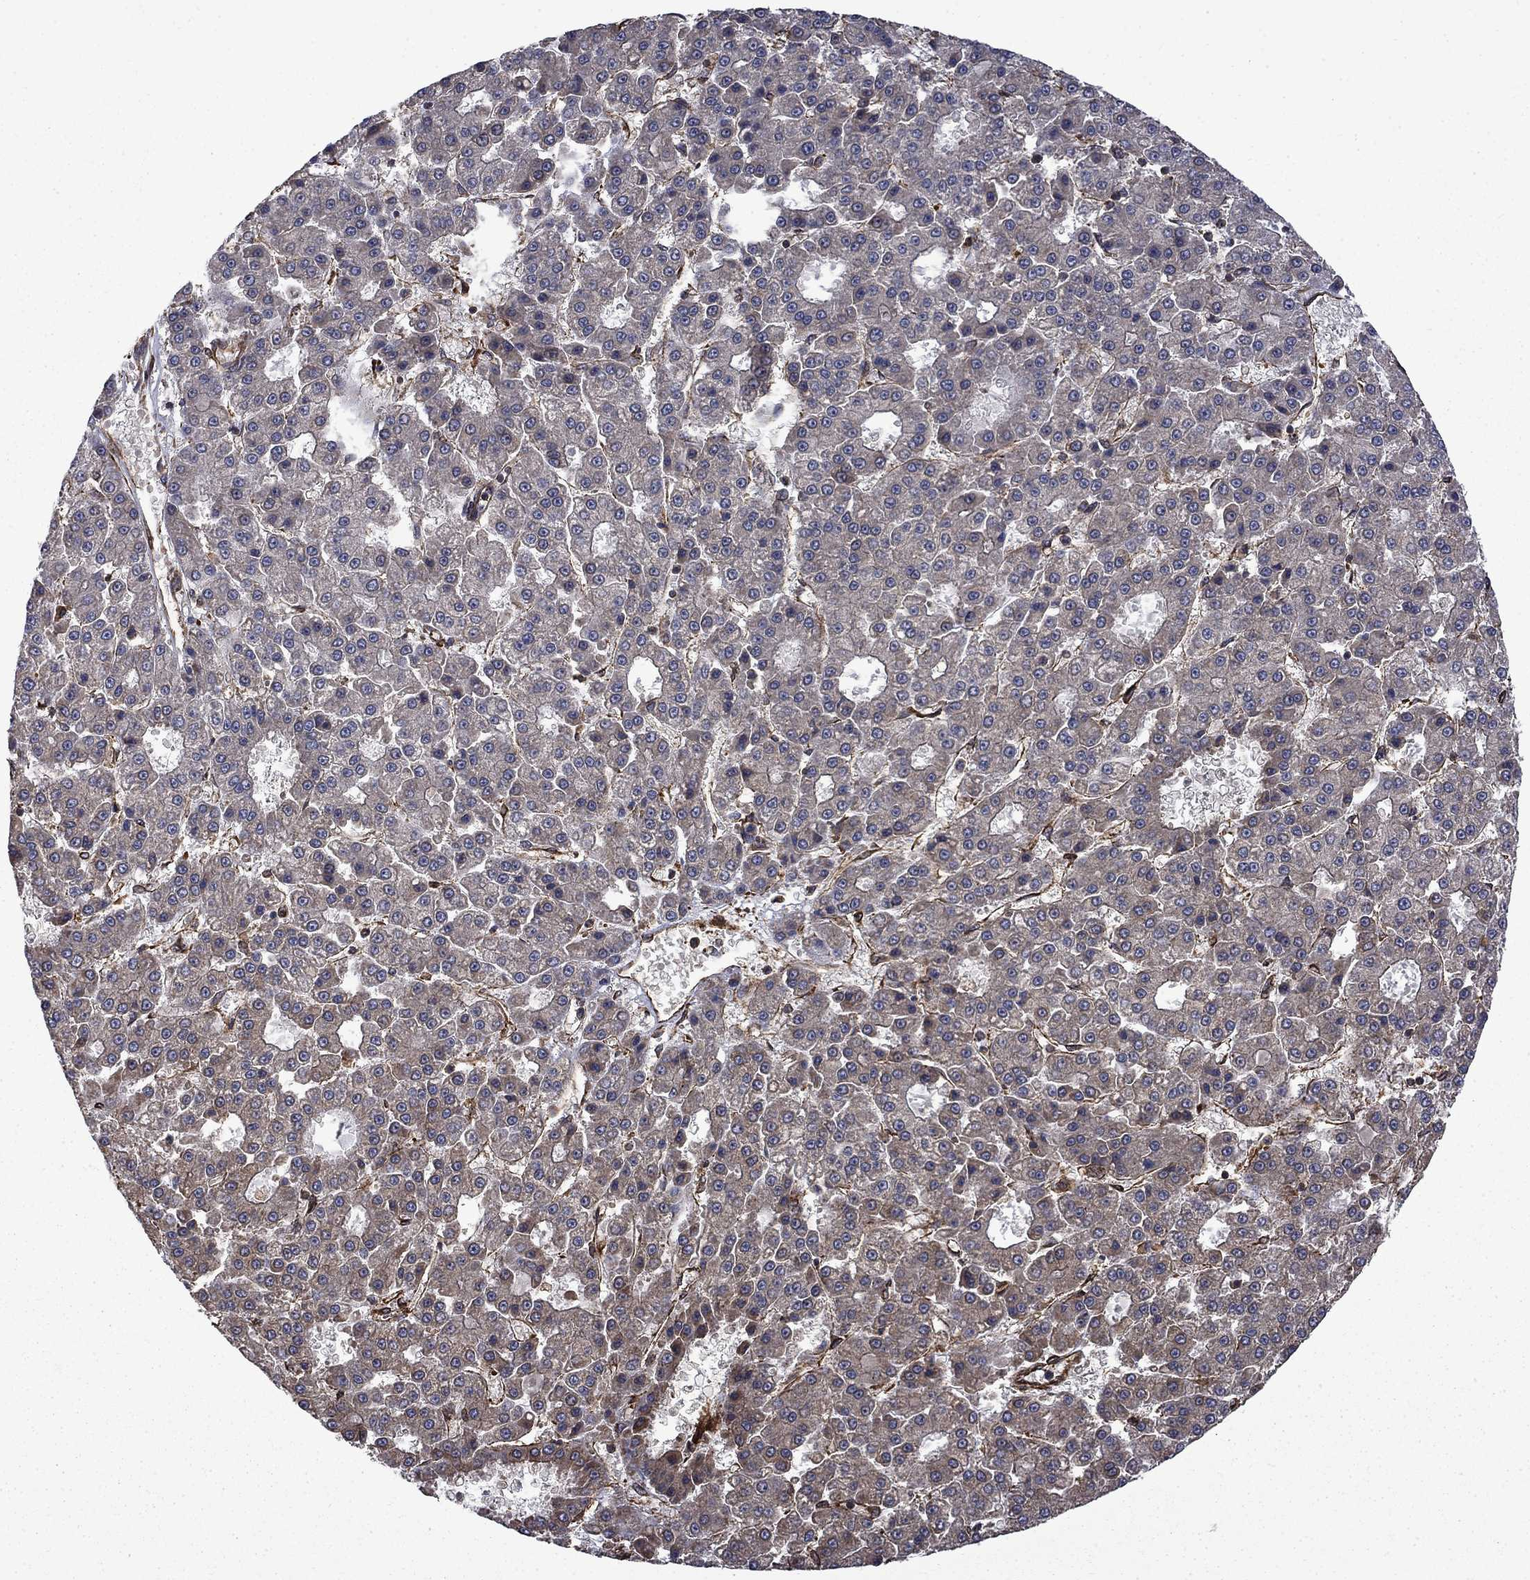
{"staining": {"intensity": "weak", "quantity": "<25%", "location": "cytoplasmic/membranous"}, "tissue": "liver cancer", "cell_type": "Tumor cells", "image_type": "cancer", "snomed": [{"axis": "morphology", "description": "Carcinoma, Hepatocellular, NOS"}, {"axis": "topography", "description": "Liver"}], "caption": "Tumor cells show no significant positivity in liver cancer.", "gene": "CUTC", "patient": {"sex": "male", "age": 70}}